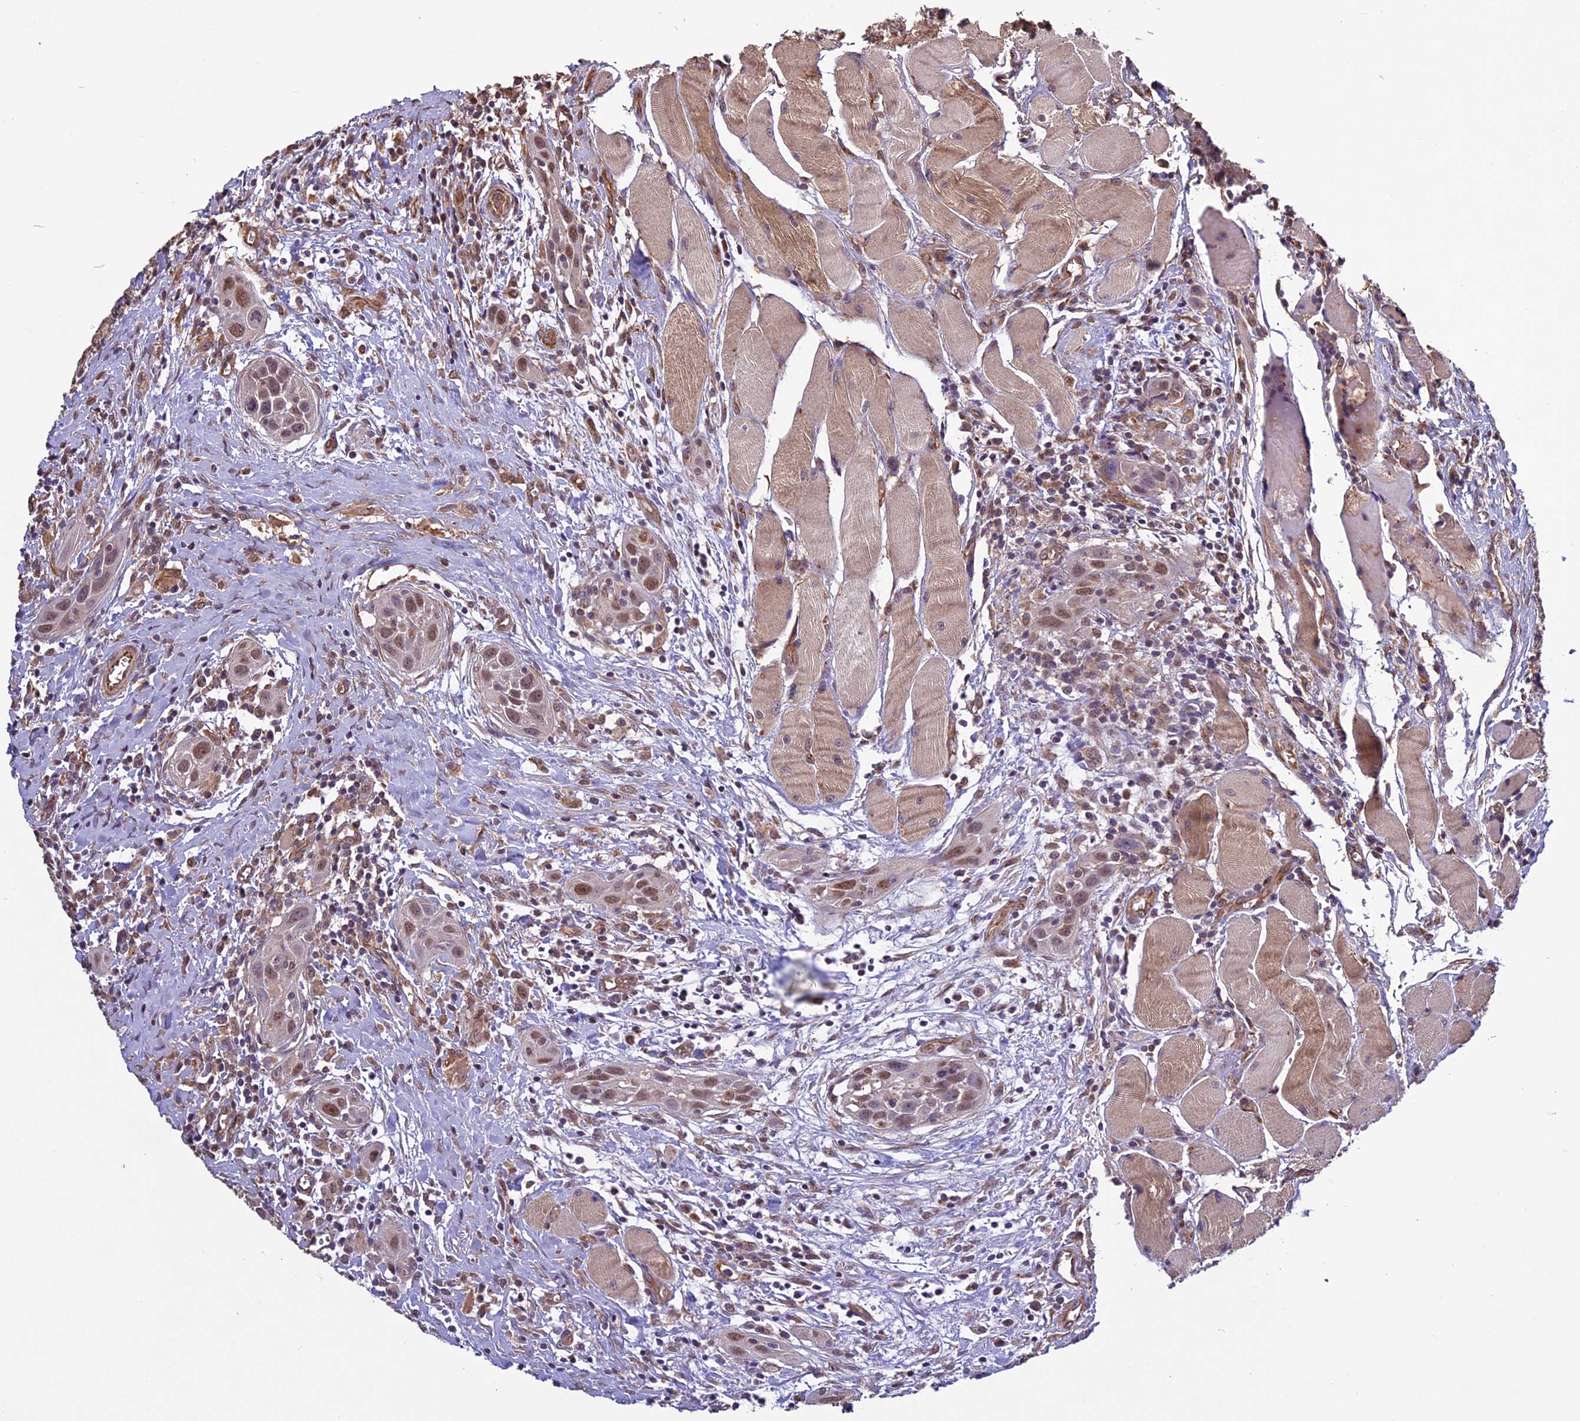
{"staining": {"intensity": "moderate", "quantity": ">75%", "location": "nuclear"}, "tissue": "head and neck cancer", "cell_type": "Tumor cells", "image_type": "cancer", "snomed": [{"axis": "morphology", "description": "Squamous cell carcinoma, NOS"}, {"axis": "topography", "description": "Oral tissue"}, {"axis": "topography", "description": "Head-Neck"}], "caption": "Immunohistochemistry micrograph of head and neck squamous cell carcinoma stained for a protein (brown), which exhibits medium levels of moderate nuclear expression in about >75% of tumor cells.", "gene": "C3orf70", "patient": {"sex": "female", "age": 50}}